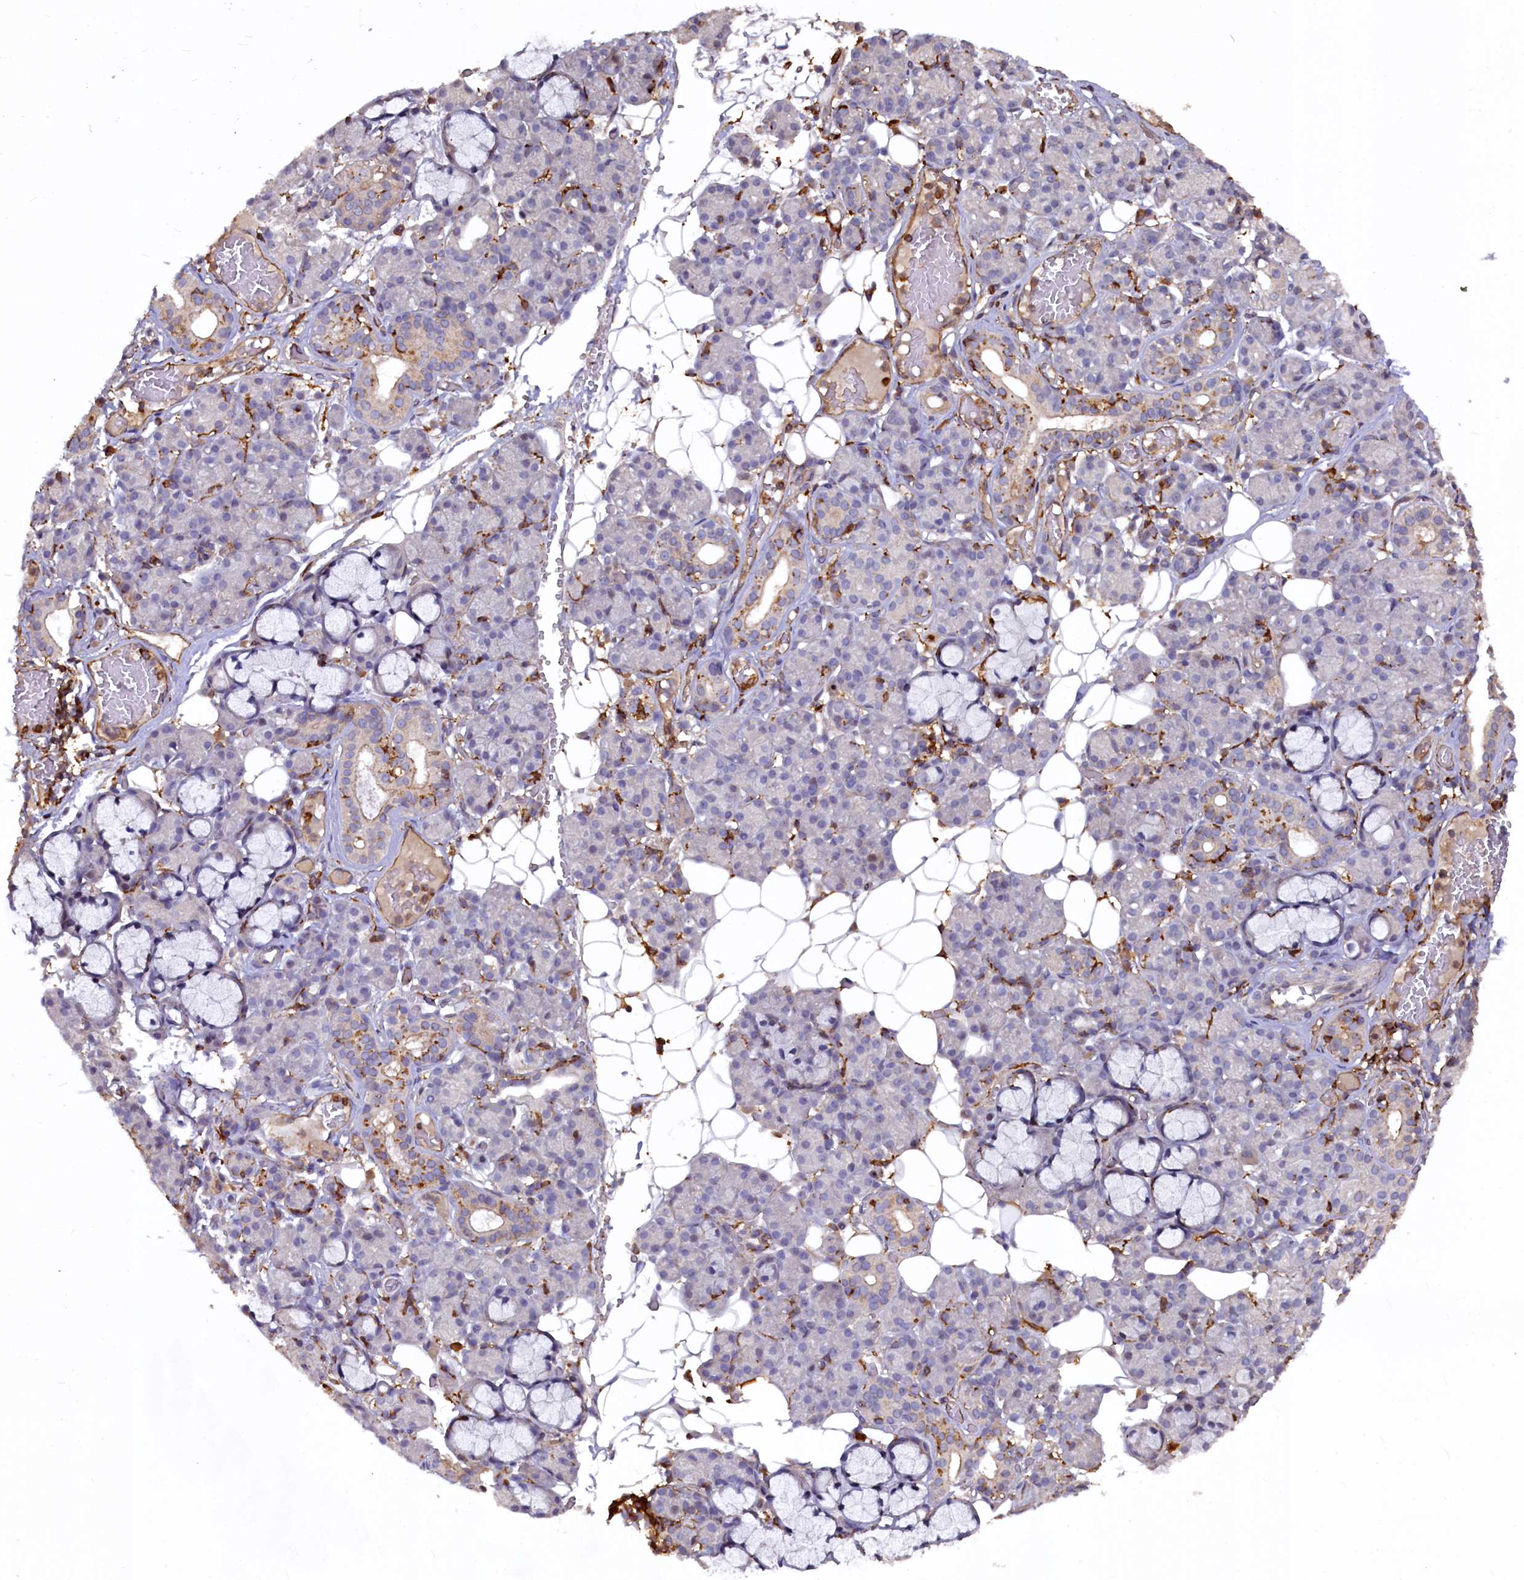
{"staining": {"intensity": "moderate", "quantity": "<25%", "location": "cytoplasmic/membranous"}, "tissue": "salivary gland", "cell_type": "Glandular cells", "image_type": "normal", "snomed": [{"axis": "morphology", "description": "Normal tissue, NOS"}, {"axis": "topography", "description": "Salivary gland"}], "caption": "IHC of unremarkable salivary gland demonstrates low levels of moderate cytoplasmic/membranous positivity in approximately <25% of glandular cells.", "gene": "PLEKHO2", "patient": {"sex": "male", "age": 63}}